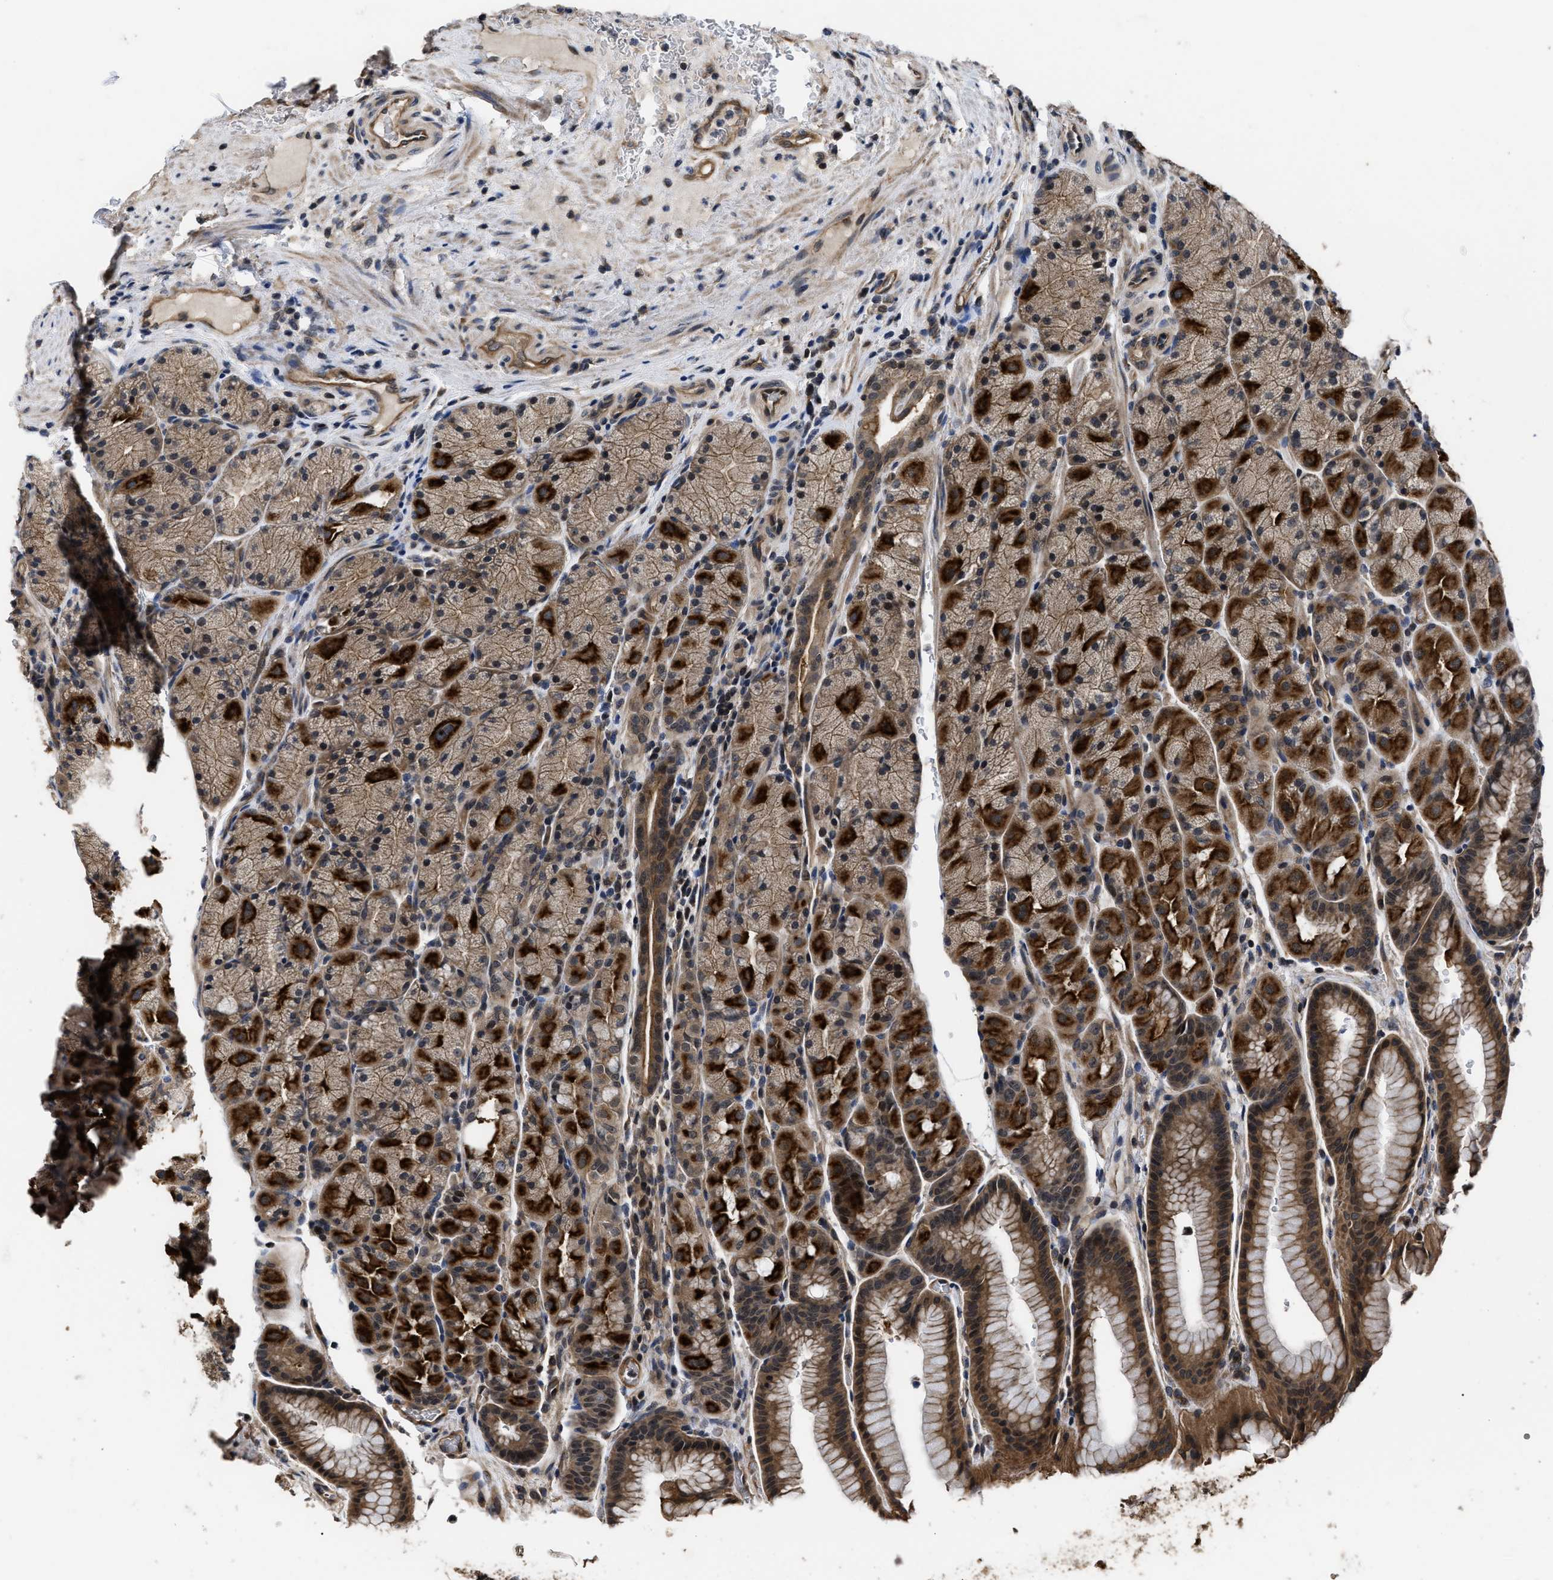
{"staining": {"intensity": "strong", "quantity": "25%-75%", "location": "cytoplasmic/membranous"}, "tissue": "stomach", "cell_type": "Glandular cells", "image_type": "normal", "snomed": [{"axis": "morphology", "description": "Normal tissue, NOS"}, {"axis": "morphology", "description": "Carcinoid, malignant, NOS"}, {"axis": "topography", "description": "Stomach, upper"}], "caption": "Strong cytoplasmic/membranous protein positivity is seen in about 25%-75% of glandular cells in stomach.", "gene": "DNAJC14", "patient": {"sex": "male", "age": 39}}